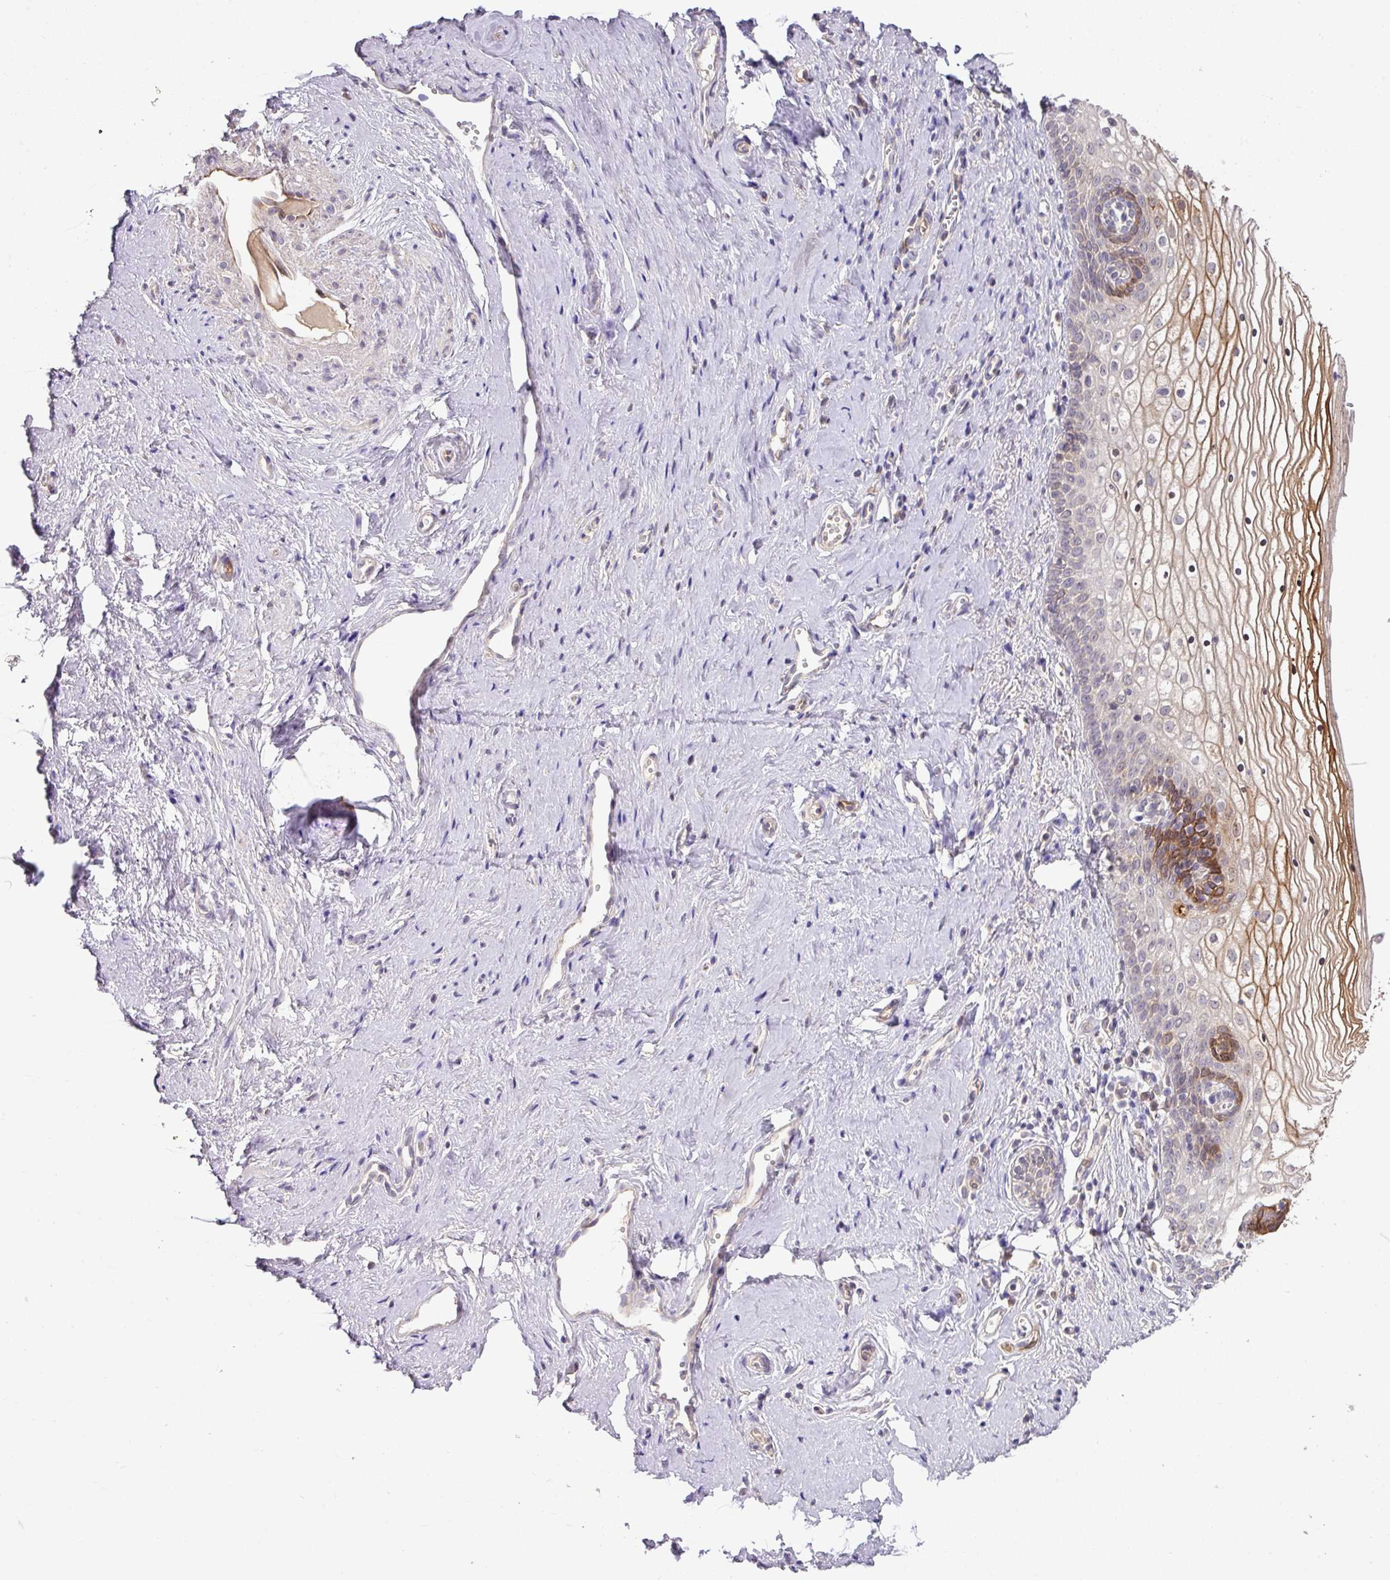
{"staining": {"intensity": "strong", "quantity": "25%-75%", "location": "cytoplasmic/membranous"}, "tissue": "vagina", "cell_type": "Squamous epithelial cells", "image_type": "normal", "snomed": [{"axis": "morphology", "description": "Normal tissue, NOS"}, {"axis": "topography", "description": "Vagina"}], "caption": "A brown stain labels strong cytoplasmic/membranous expression of a protein in squamous epithelial cells of unremarkable vagina. The staining is performed using DAB brown chromogen to label protein expression. The nuclei are counter-stained blue using hematoxylin.", "gene": "GCNT7", "patient": {"sex": "female", "age": 59}}